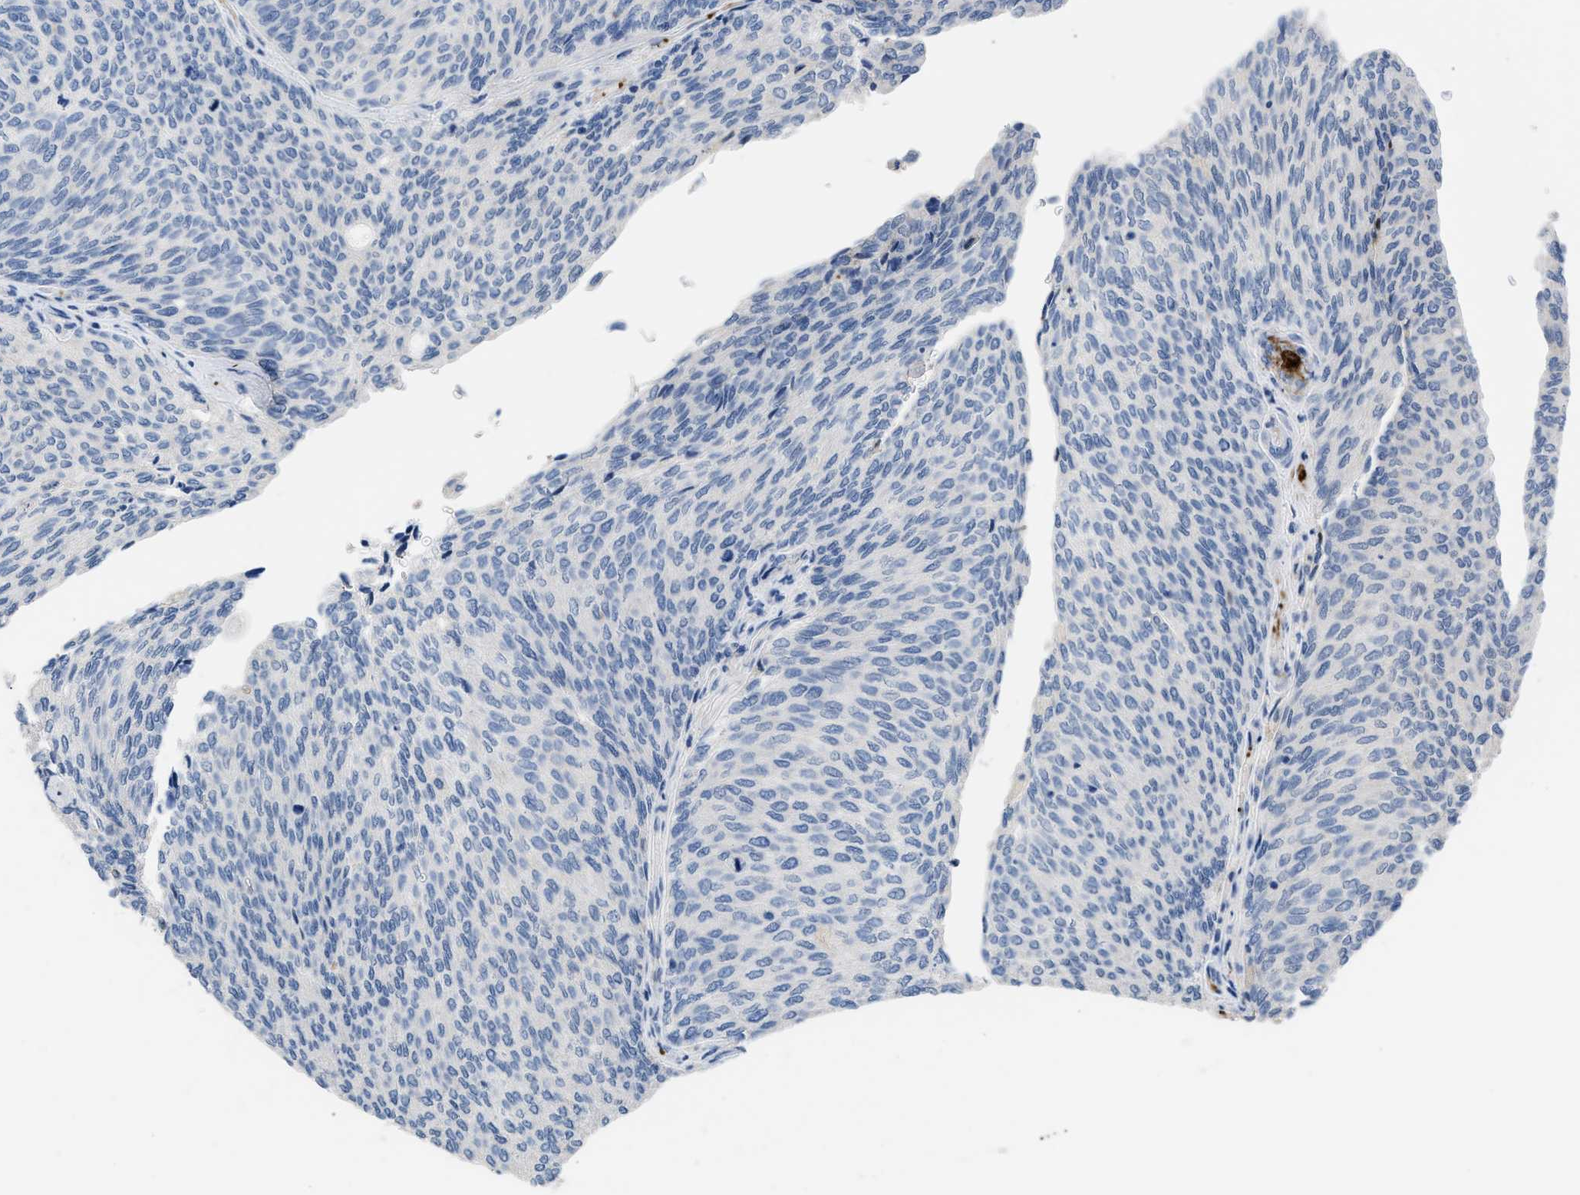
{"staining": {"intensity": "negative", "quantity": "none", "location": "none"}, "tissue": "urothelial cancer", "cell_type": "Tumor cells", "image_type": "cancer", "snomed": [{"axis": "morphology", "description": "Urothelial carcinoma, Low grade"}, {"axis": "topography", "description": "Urinary bladder"}], "caption": "An image of urothelial cancer stained for a protein reveals no brown staining in tumor cells.", "gene": "FGF18", "patient": {"sex": "female", "age": 79}}